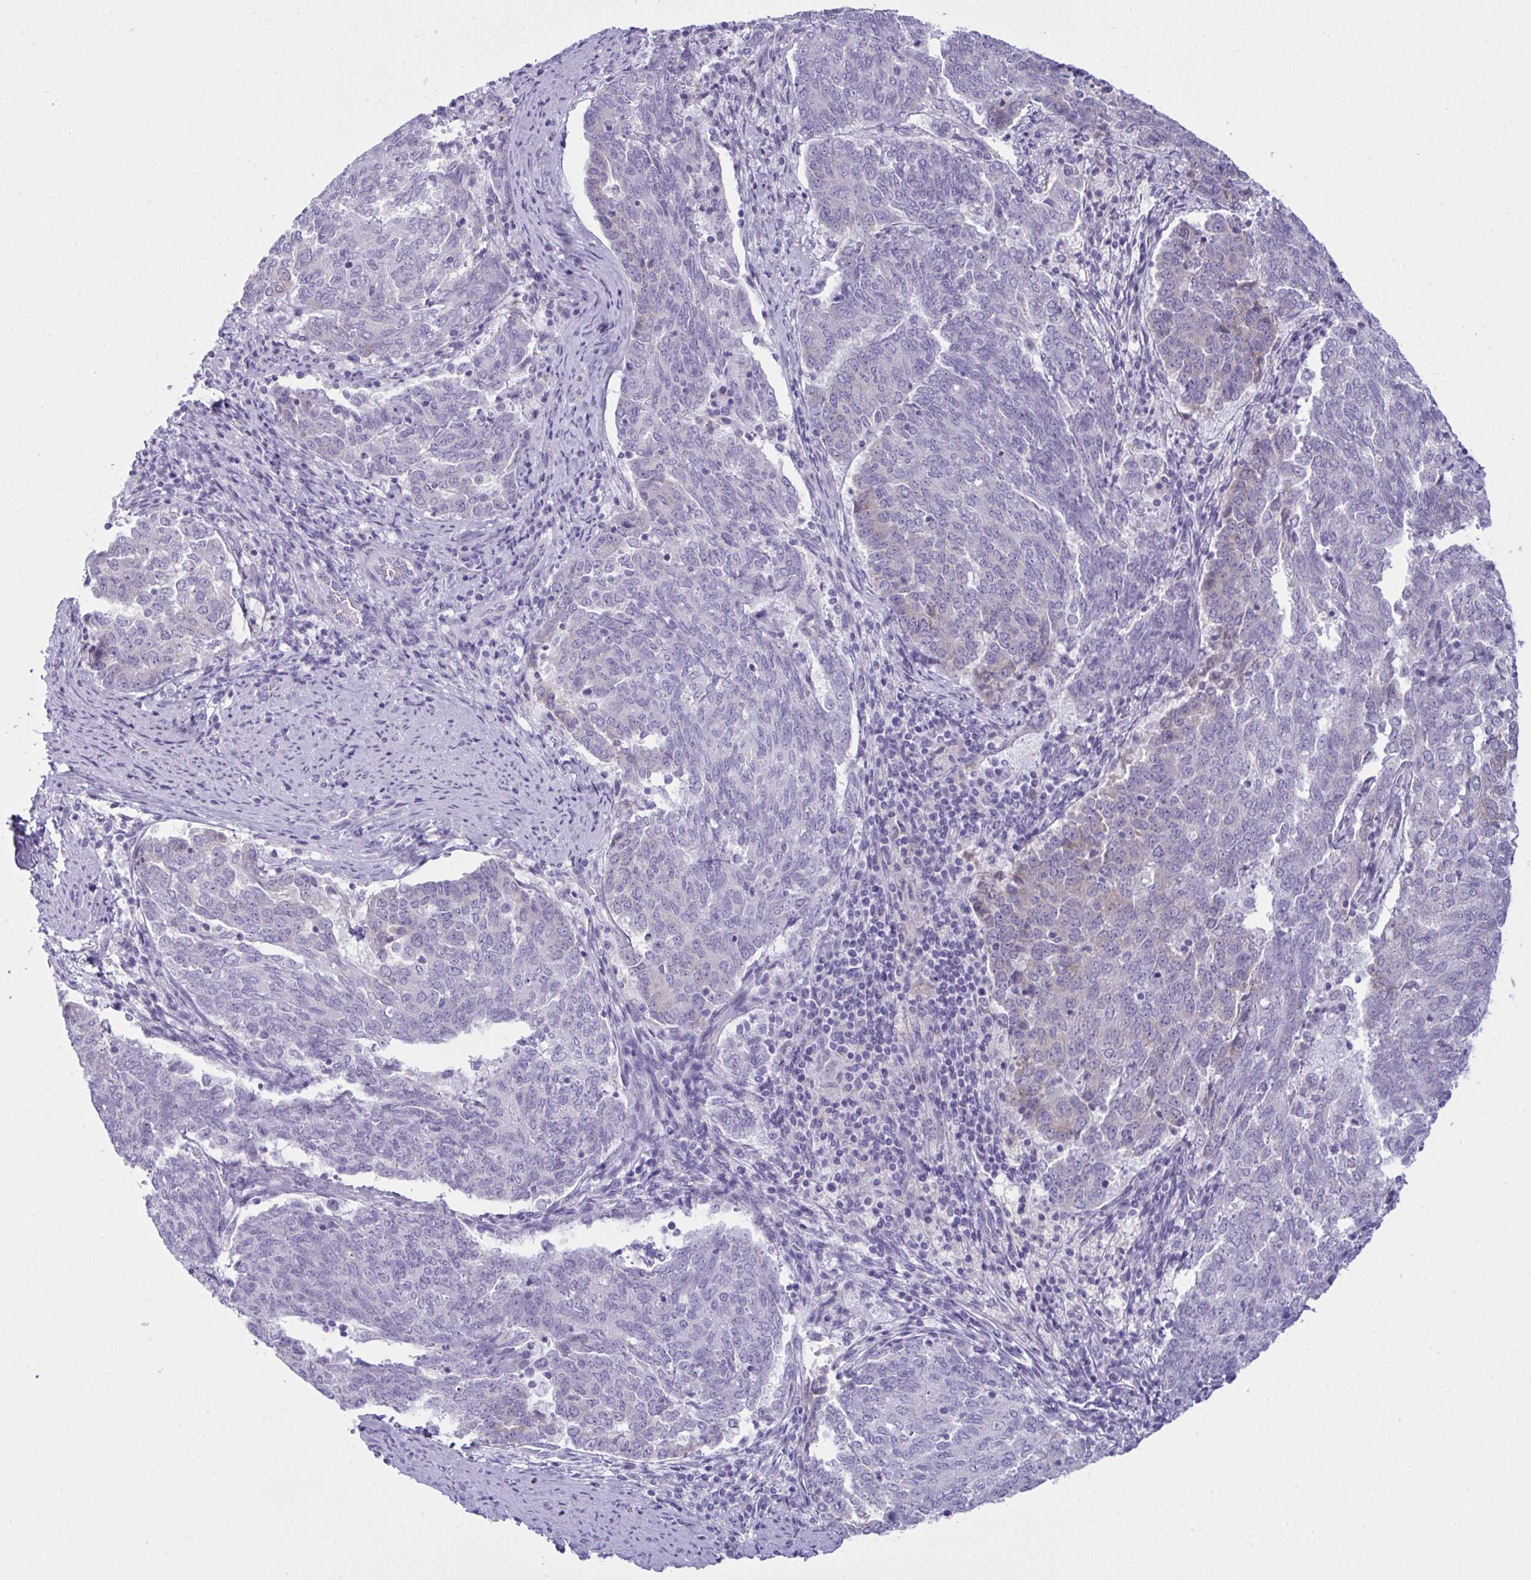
{"staining": {"intensity": "weak", "quantity": "<25%", "location": "cytoplasmic/membranous"}, "tissue": "endometrial cancer", "cell_type": "Tumor cells", "image_type": "cancer", "snomed": [{"axis": "morphology", "description": "Adenocarcinoma, NOS"}, {"axis": "topography", "description": "Endometrium"}], "caption": "A histopathology image of adenocarcinoma (endometrial) stained for a protein exhibits no brown staining in tumor cells.", "gene": "BBS1", "patient": {"sex": "female", "age": 80}}